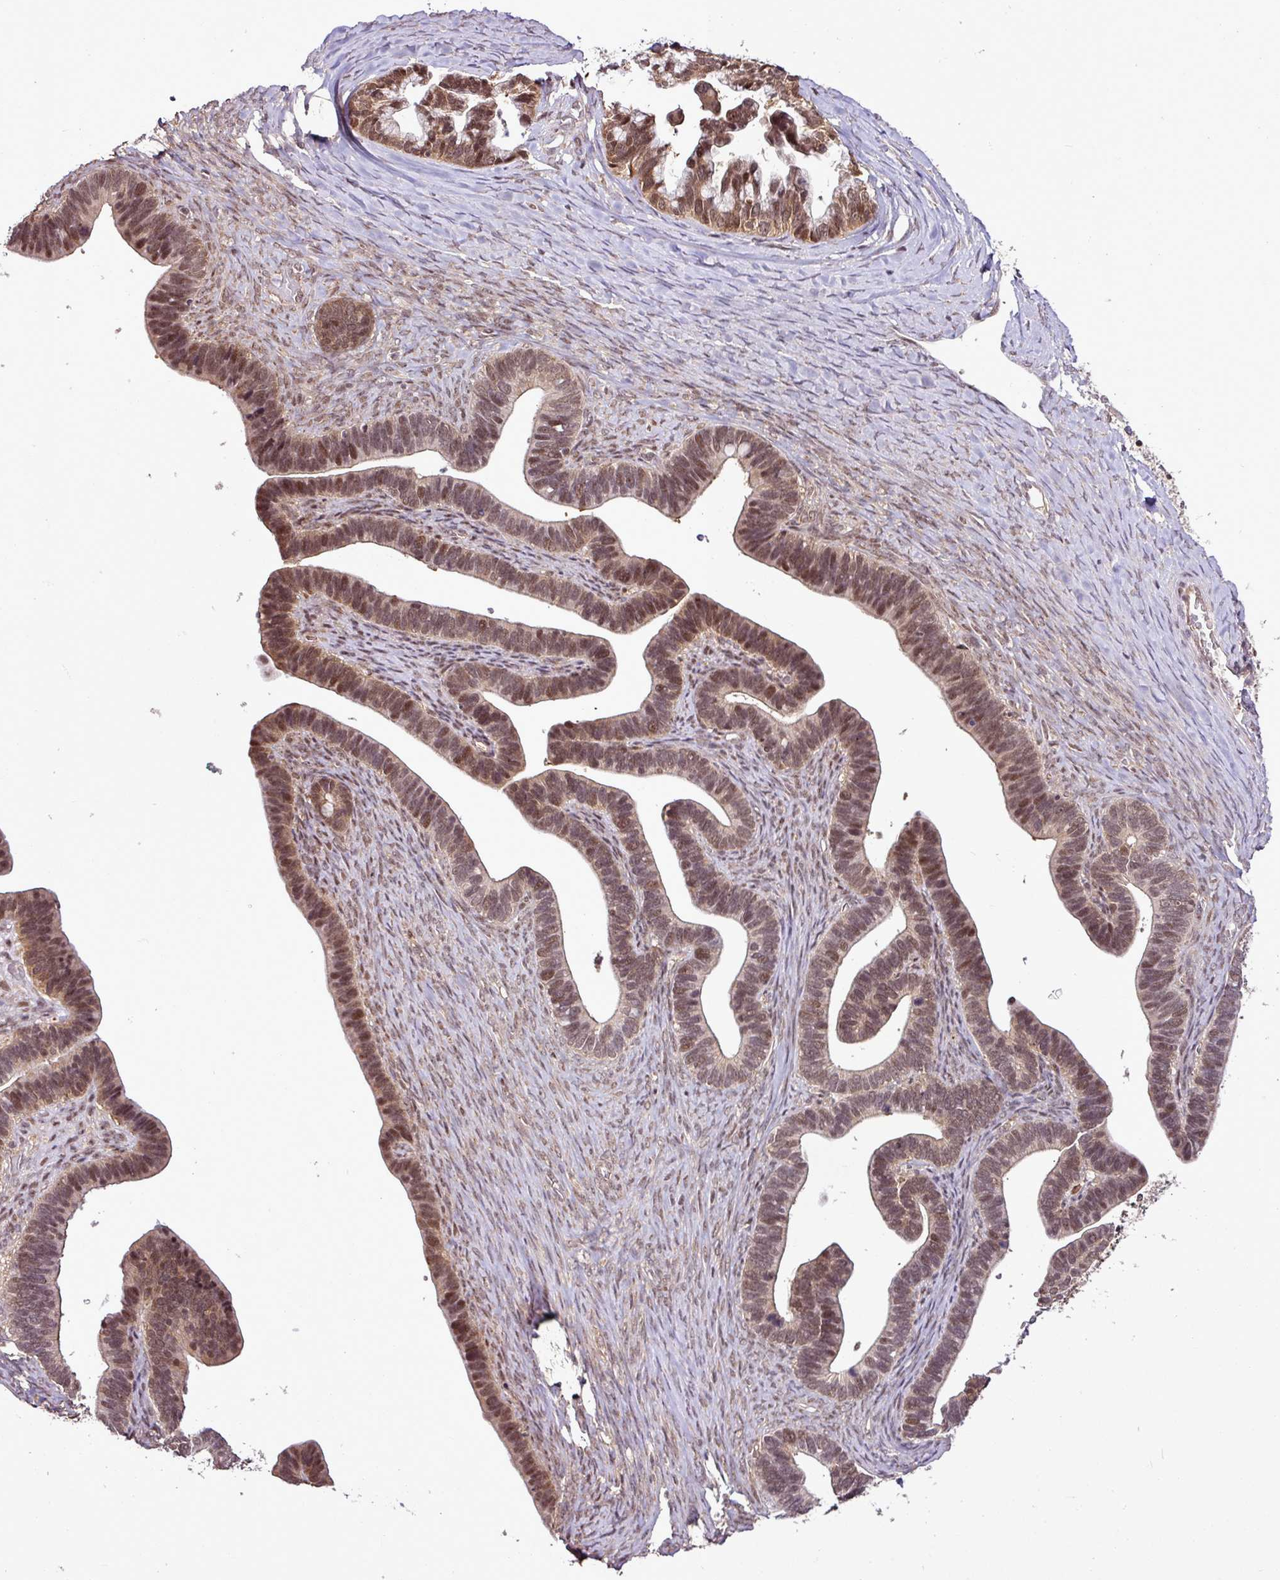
{"staining": {"intensity": "moderate", "quantity": ">75%", "location": "cytoplasmic/membranous,nuclear"}, "tissue": "ovarian cancer", "cell_type": "Tumor cells", "image_type": "cancer", "snomed": [{"axis": "morphology", "description": "Cystadenocarcinoma, serous, NOS"}, {"axis": "topography", "description": "Ovary"}], "caption": "Immunohistochemistry photomicrograph of serous cystadenocarcinoma (ovarian) stained for a protein (brown), which exhibits medium levels of moderate cytoplasmic/membranous and nuclear staining in about >75% of tumor cells.", "gene": "ITPKC", "patient": {"sex": "female", "age": 56}}